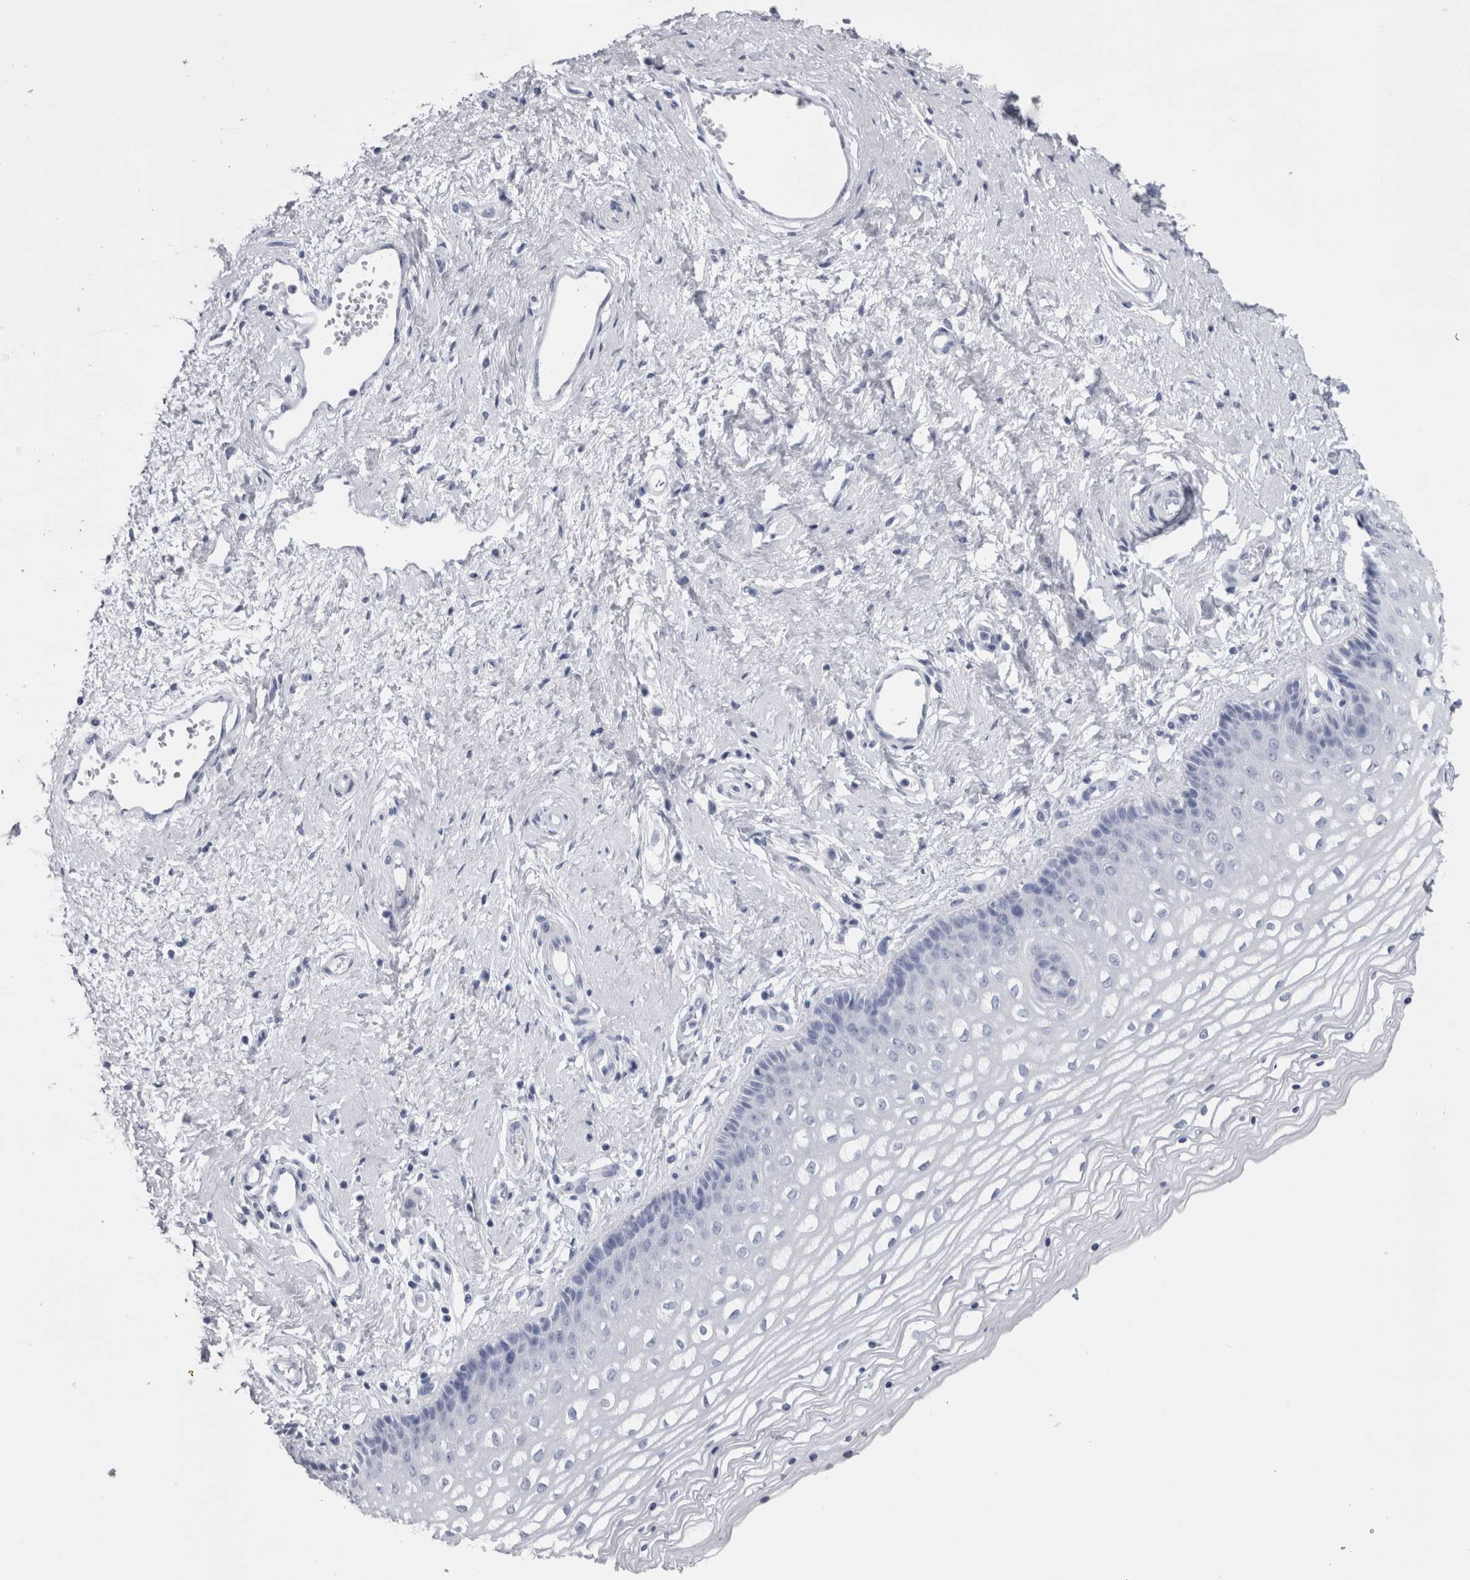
{"staining": {"intensity": "negative", "quantity": "none", "location": "none"}, "tissue": "vagina", "cell_type": "Squamous epithelial cells", "image_type": "normal", "snomed": [{"axis": "morphology", "description": "Normal tissue, NOS"}, {"axis": "topography", "description": "Vagina"}], "caption": "Immunohistochemistry photomicrograph of benign vagina: human vagina stained with DAB displays no significant protein positivity in squamous epithelial cells.", "gene": "PAX5", "patient": {"sex": "female", "age": 46}}